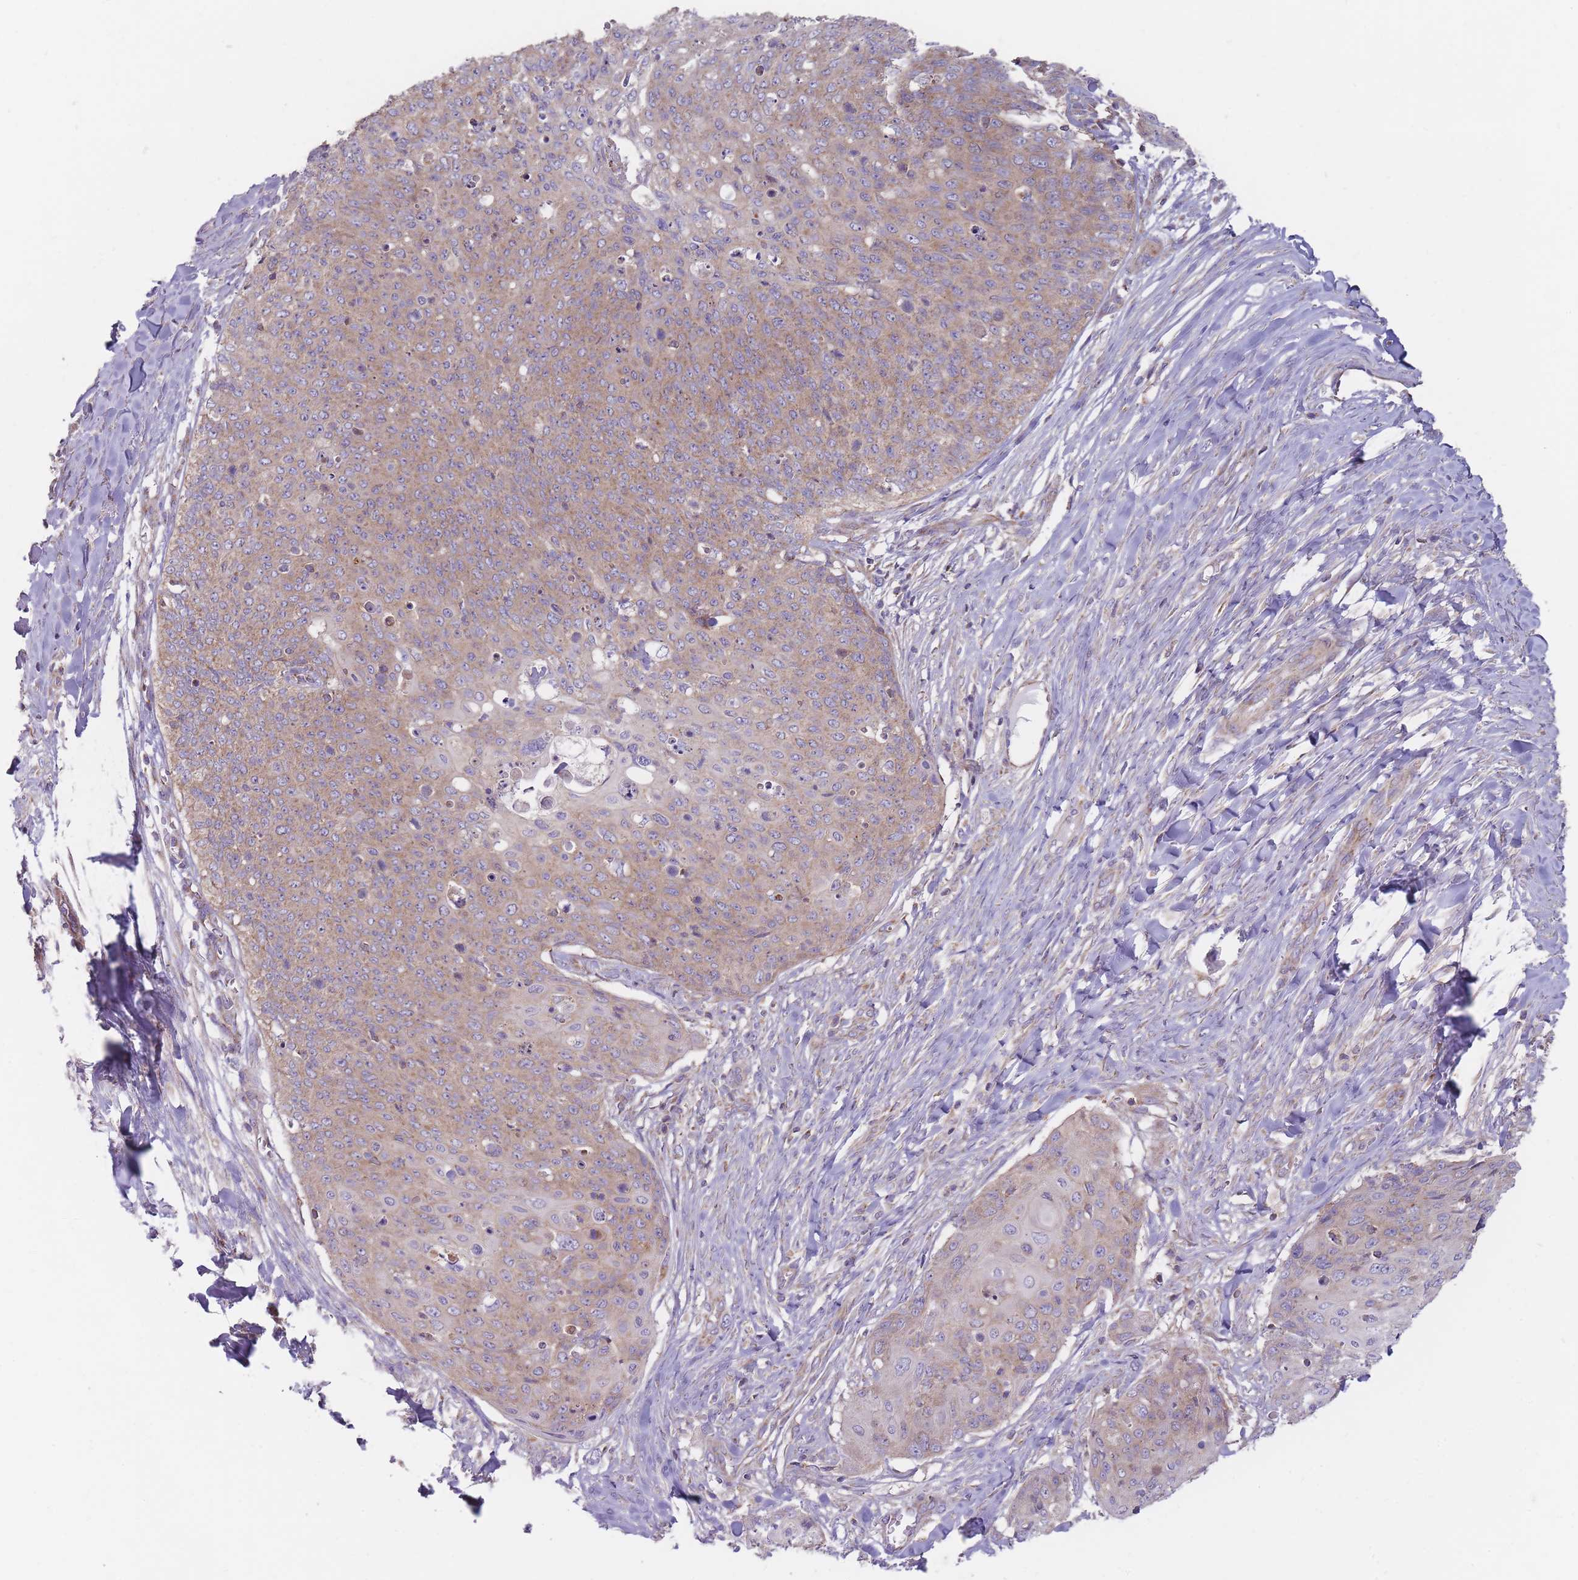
{"staining": {"intensity": "weak", "quantity": ">75%", "location": "cytoplasmic/membranous"}, "tissue": "skin cancer", "cell_type": "Tumor cells", "image_type": "cancer", "snomed": [{"axis": "morphology", "description": "Squamous cell carcinoma, NOS"}, {"axis": "topography", "description": "Skin"}, {"axis": "topography", "description": "Vulva"}], "caption": "Human squamous cell carcinoma (skin) stained with a brown dye exhibits weak cytoplasmic/membranous positive expression in approximately >75% of tumor cells.", "gene": "NDUFA9", "patient": {"sex": "female", "age": 85}}